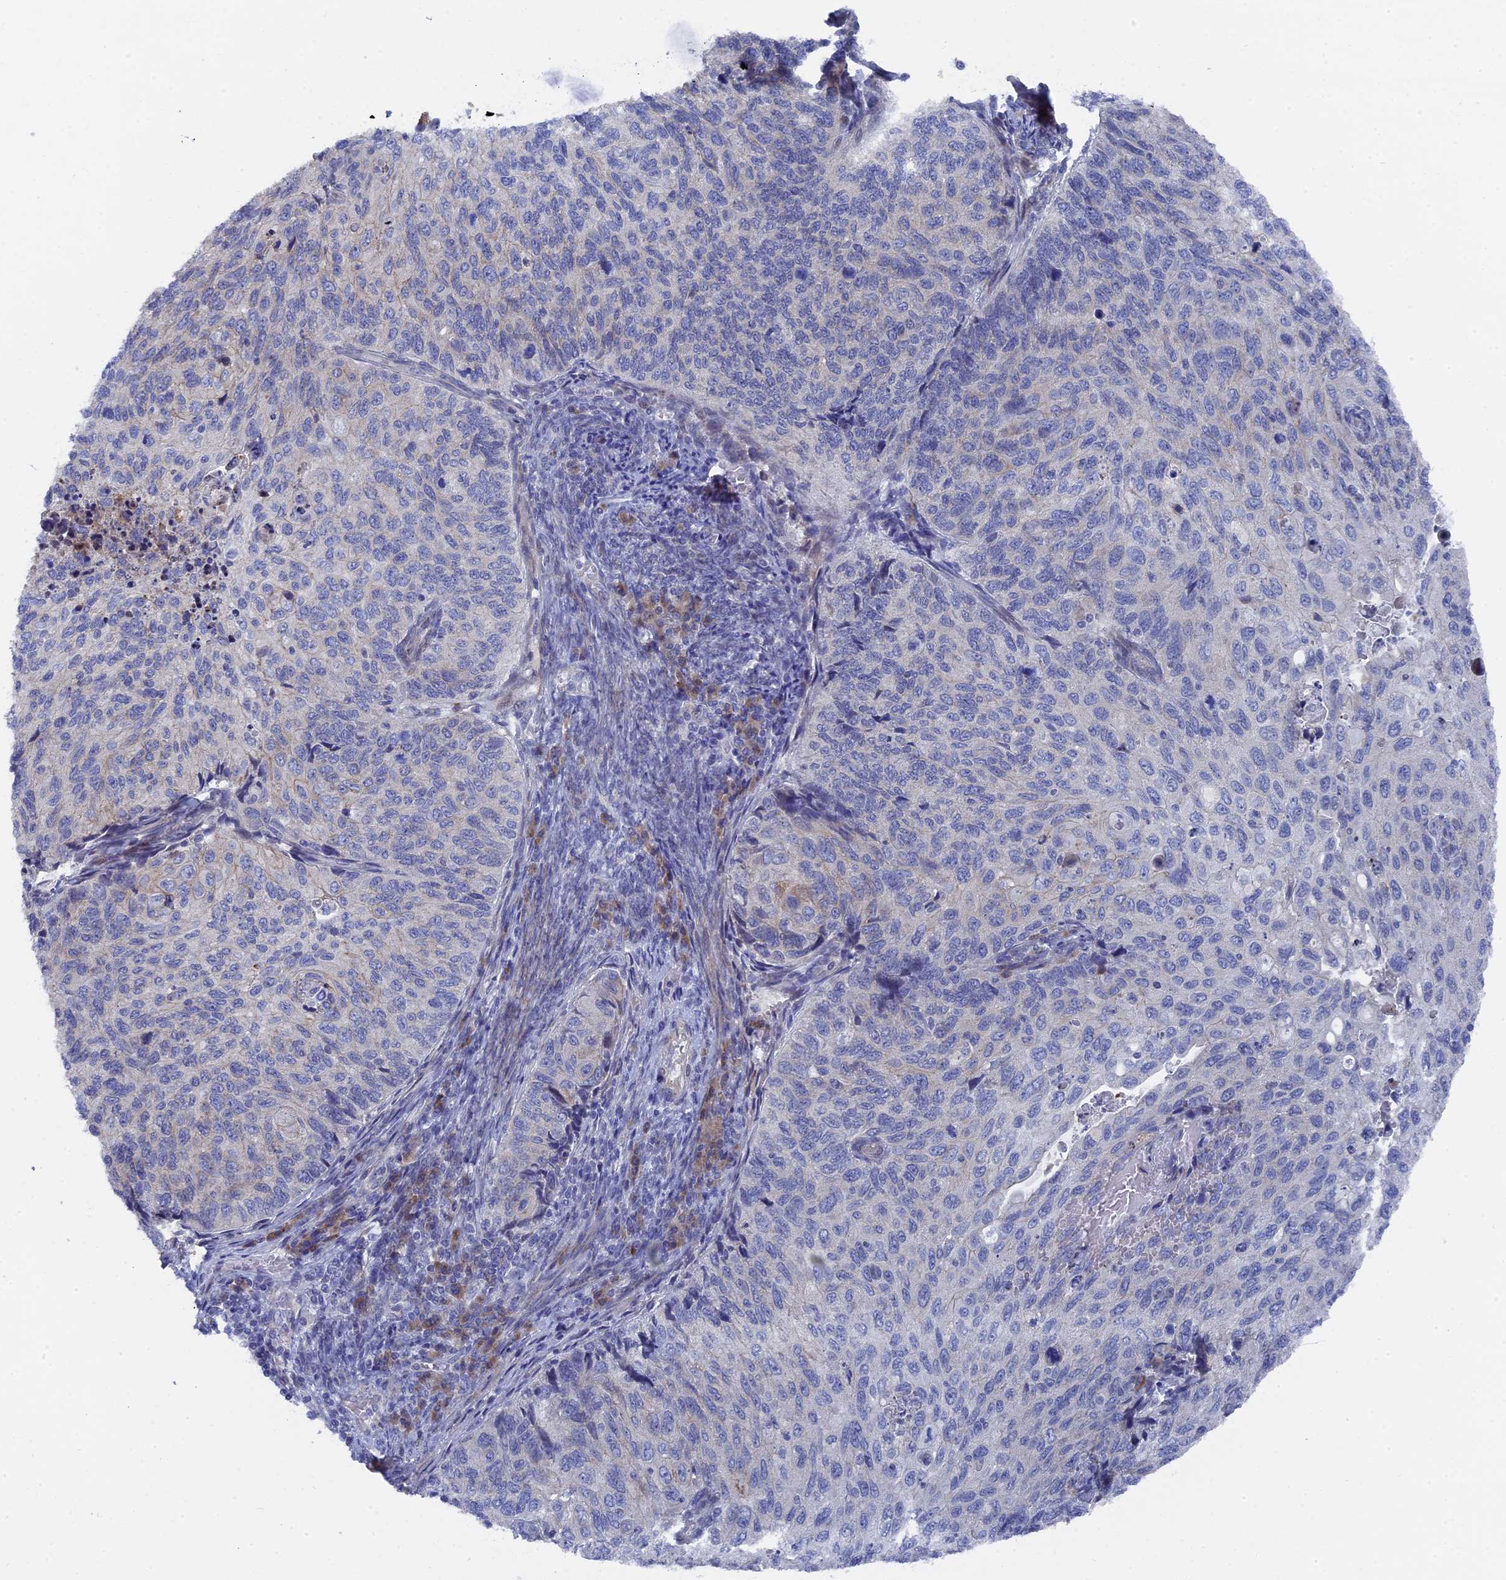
{"staining": {"intensity": "weak", "quantity": "<25%", "location": "cytoplasmic/membranous"}, "tissue": "cervical cancer", "cell_type": "Tumor cells", "image_type": "cancer", "snomed": [{"axis": "morphology", "description": "Squamous cell carcinoma, NOS"}, {"axis": "topography", "description": "Cervix"}], "caption": "An IHC histopathology image of cervical cancer is shown. There is no staining in tumor cells of cervical cancer. (DAB (3,3'-diaminobenzidine) immunohistochemistry (IHC), high magnification).", "gene": "TMEM161A", "patient": {"sex": "female", "age": 70}}